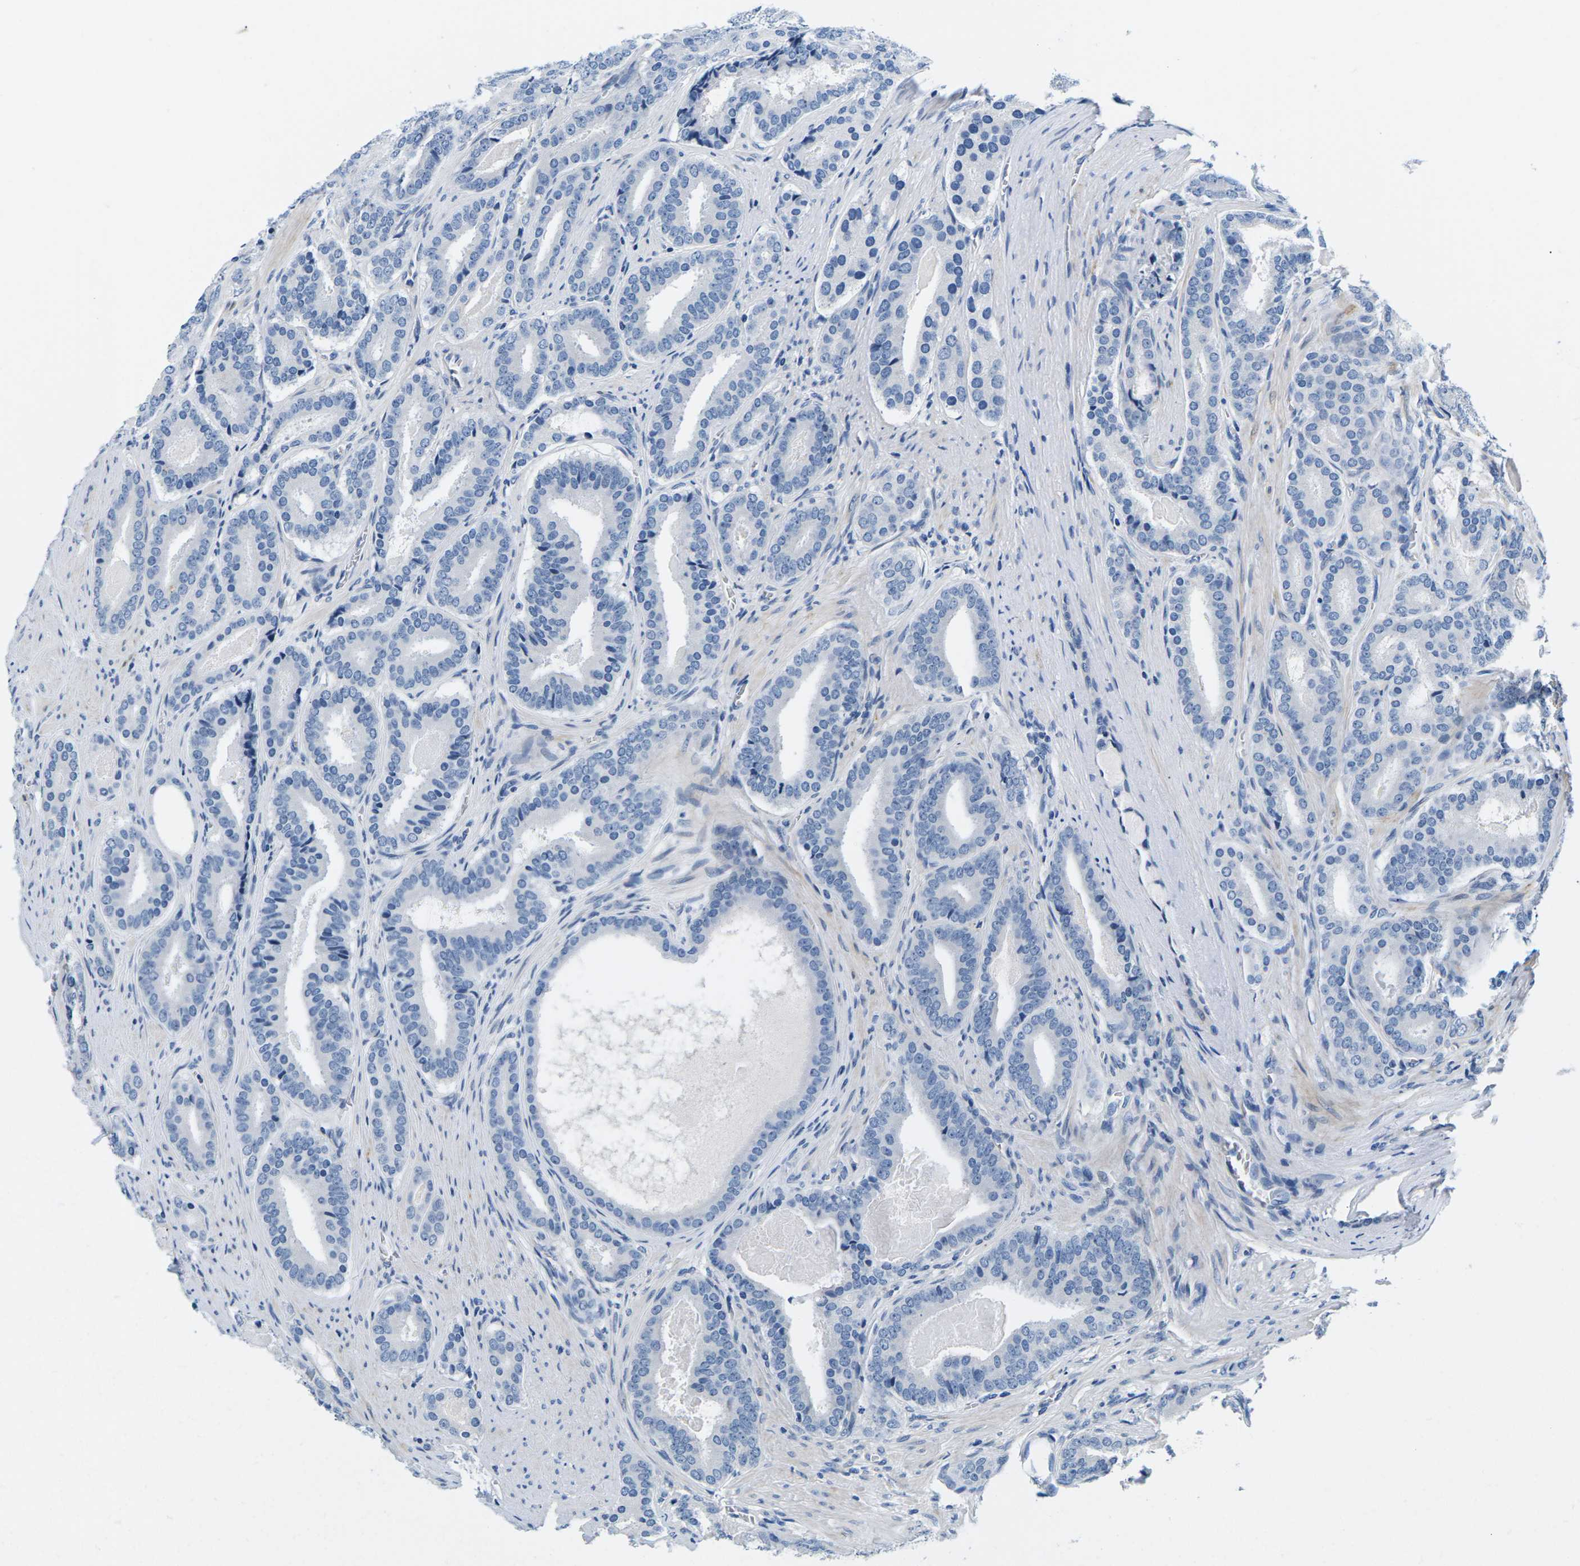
{"staining": {"intensity": "negative", "quantity": "none", "location": "none"}, "tissue": "prostate cancer", "cell_type": "Tumor cells", "image_type": "cancer", "snomed": [{"axis": "morphology", "description": "Adenocarcinoma, High grade"}, {"axis": "topography", "description": "Prostate"}], "caption": "Immunohistochemistry micrograph of neoplastic tissue: prostate adenocarcinoma (high-grade) stained with DAB (3,3'-diaminobenzidine) reveals no significant protein staining in tumor cells. (DAB immunohistochemistry (IHC) with hematoxylin counter stain).", "gene": "TSPAN2", "patient": {"sex": "male", "age": 60}}